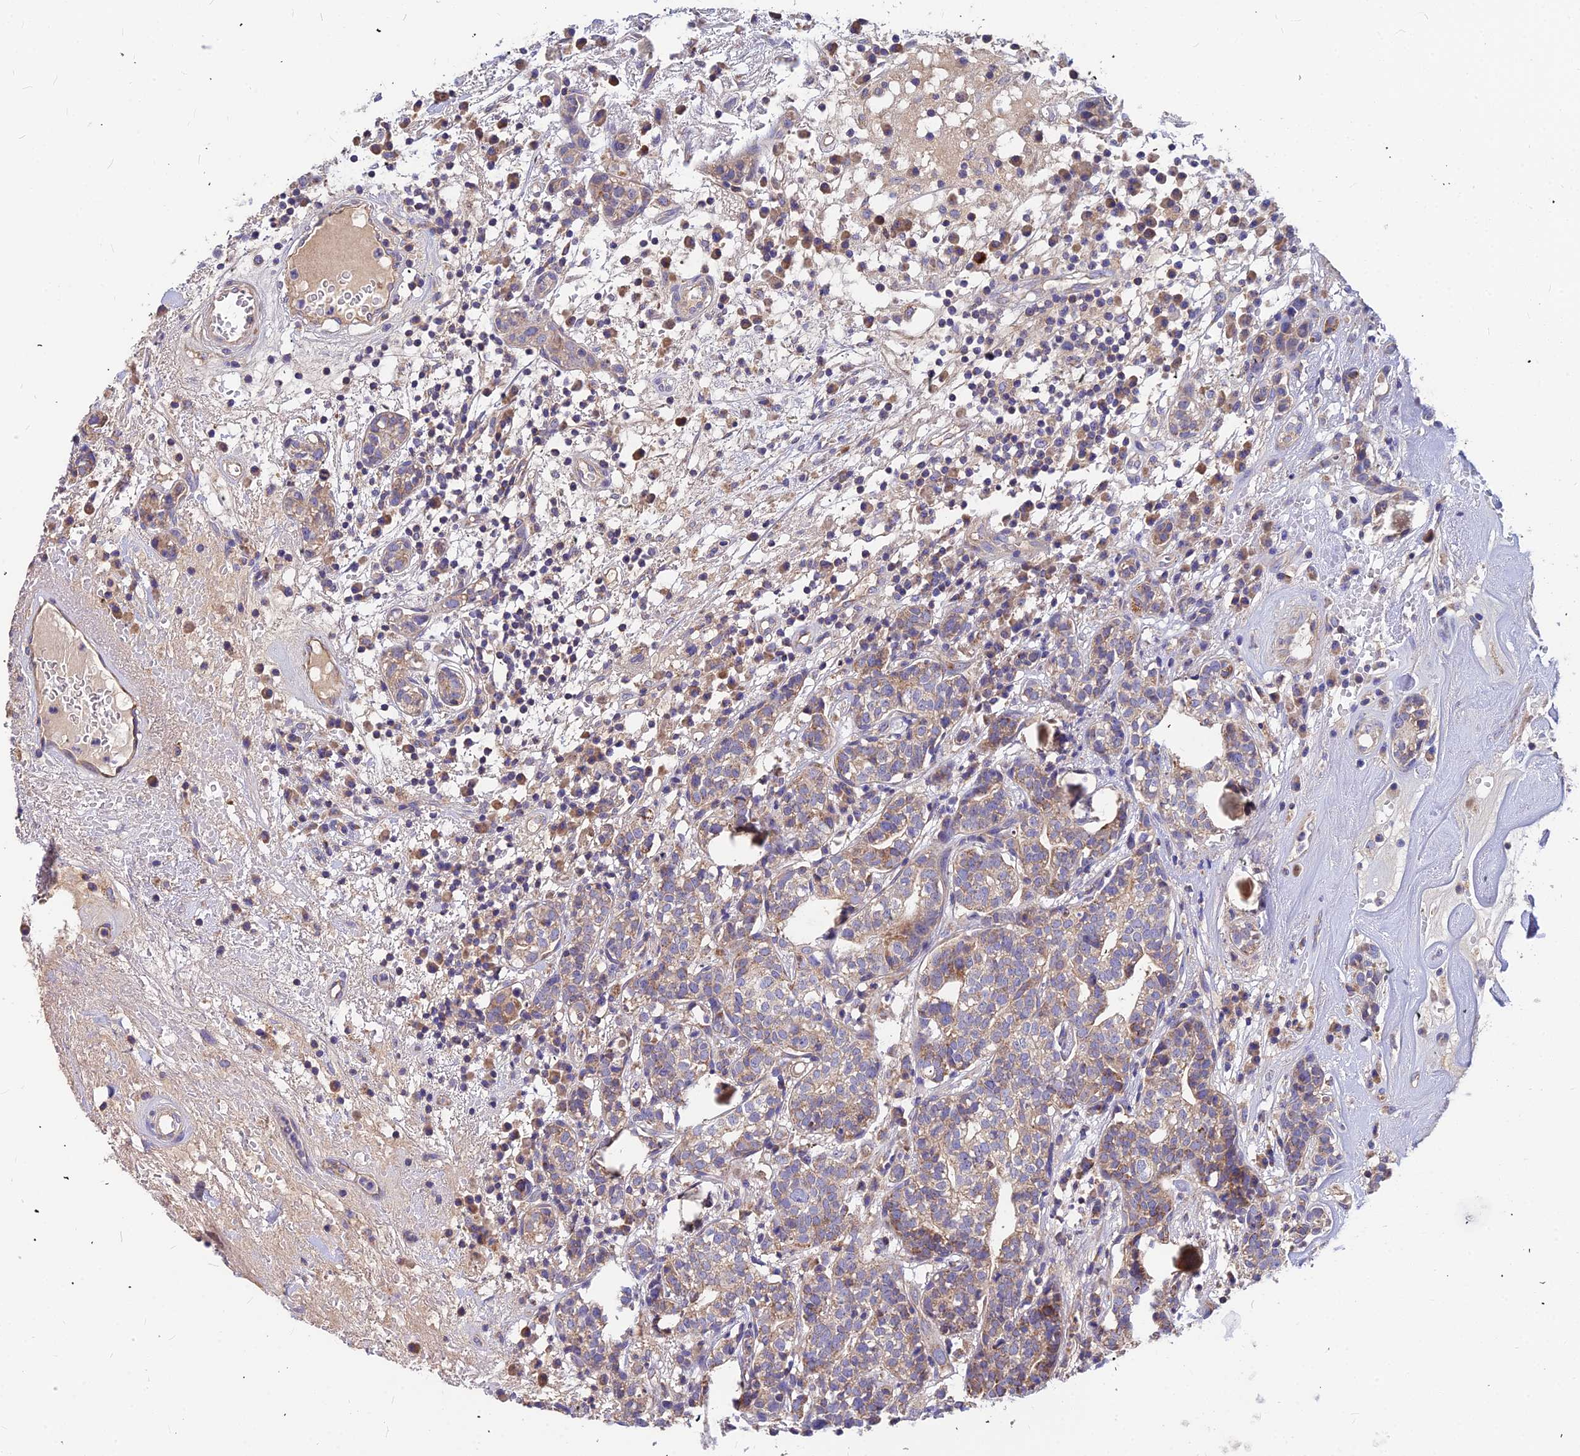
{"staining": {"intensity": "weak", "quantity": "25%-75%", "location": "cytoplasmic/membranous"}, "tissue": "head and neck cancer", "cell_type": "Tumor cells", "image_type": "cancer", "snomed": [{"axis": "morphology", "description": "Adenocarcinoma, NOS"}, {"axis": "topography", "description": "Salivary gland"}, {"axis": "topography", "description": "Head-Neck"}], "caption": "A histopathology image of human head and neck cancer stained for a protein exhibits weak cytoplasmic/membranous brown staining in tumor cells.", "gene": "ASPHD1", "patient": {"sex": "female", "age": 65}}